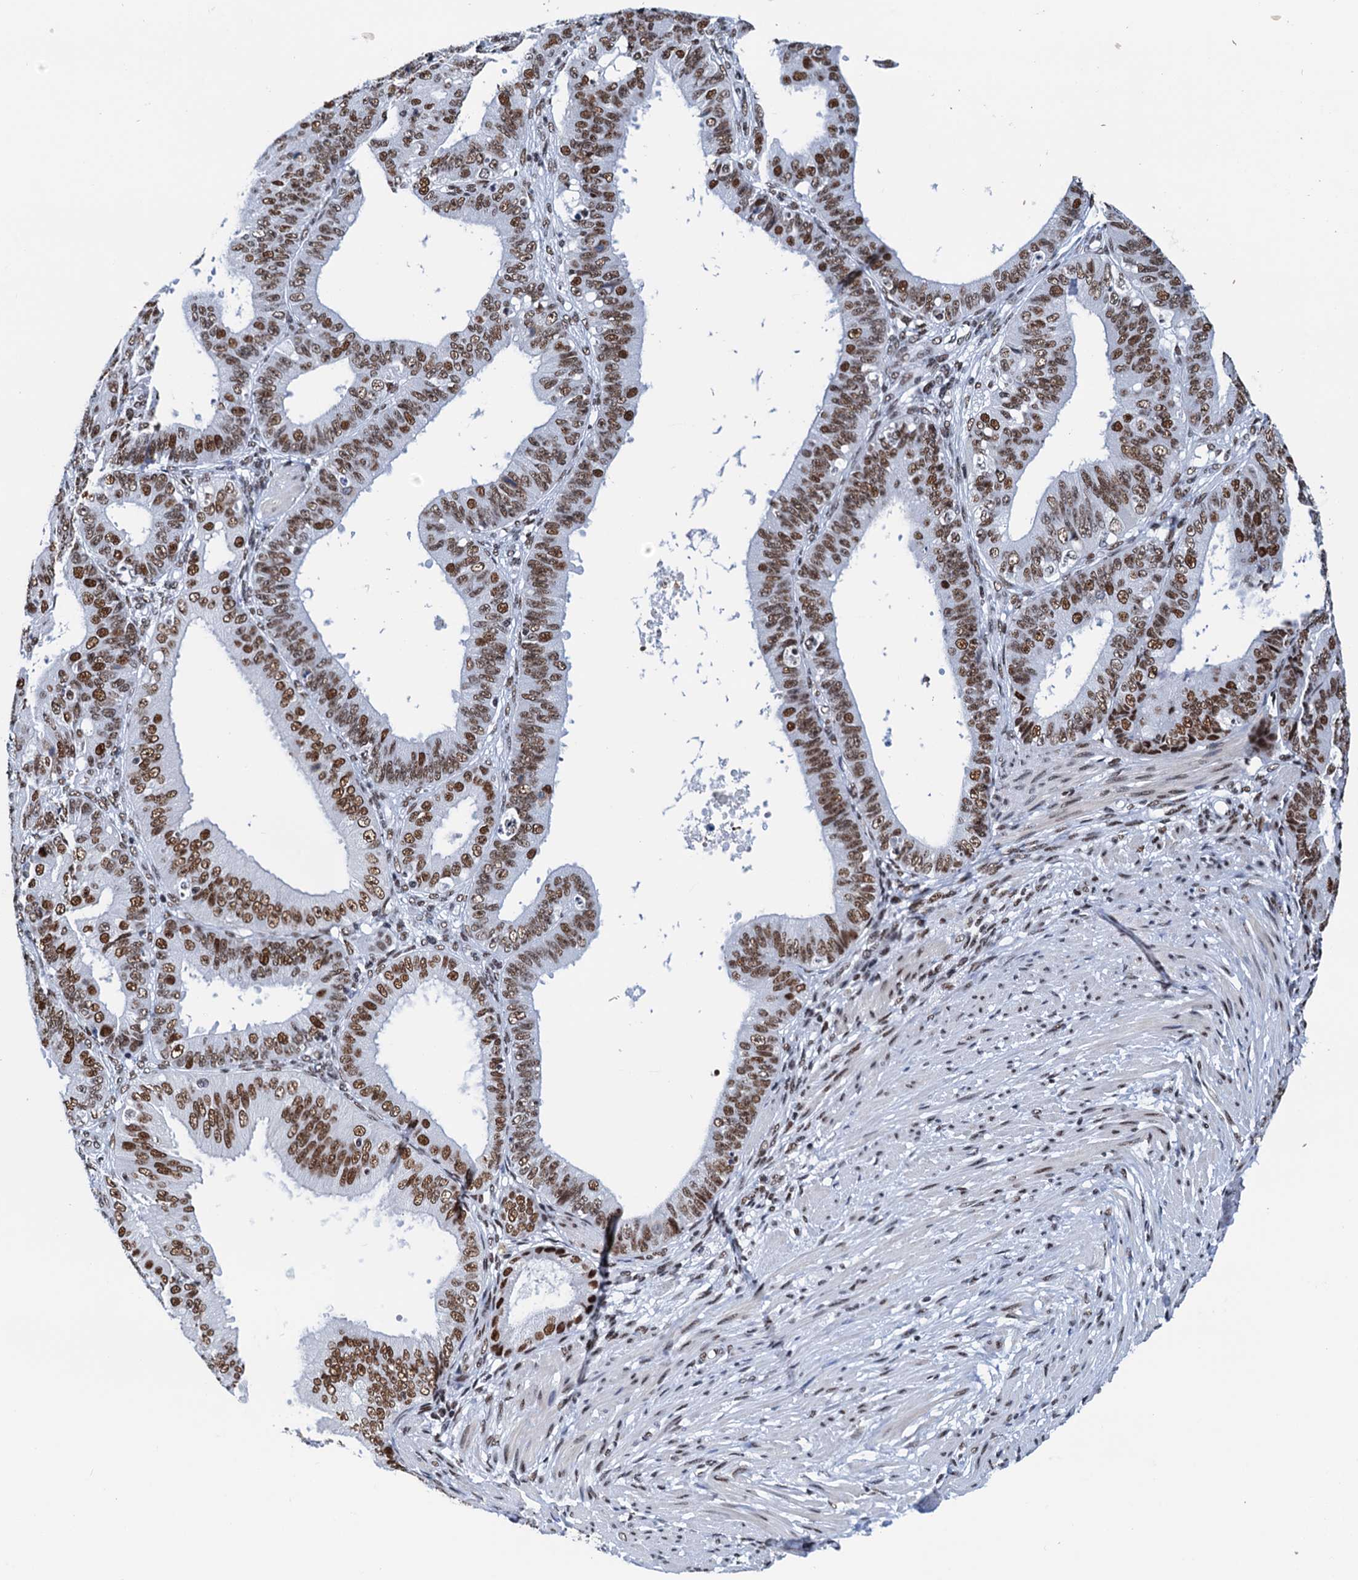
{"staining": {"intensity": "strong", "quantity": ">75%", "location": "nuclear"}, "tissue": "ovarian cancer", "cell_type": "Tumor cells", "image_type": "cancer", "snomed": [{"axis": "morphology", "description": "Carcinoma, endometroid"}, {"axis": "topography", "description": "Appendix"}, {"axis": "topography", "description": "Ovary"}], "caption": "A photomicrograph of ovarian endometroid carcinoma stained for a protein demonstrates strong nuclear brown staining in tumor cells.", "gene": "SLTM", "patient": {"sex": "female", "age": 42}}